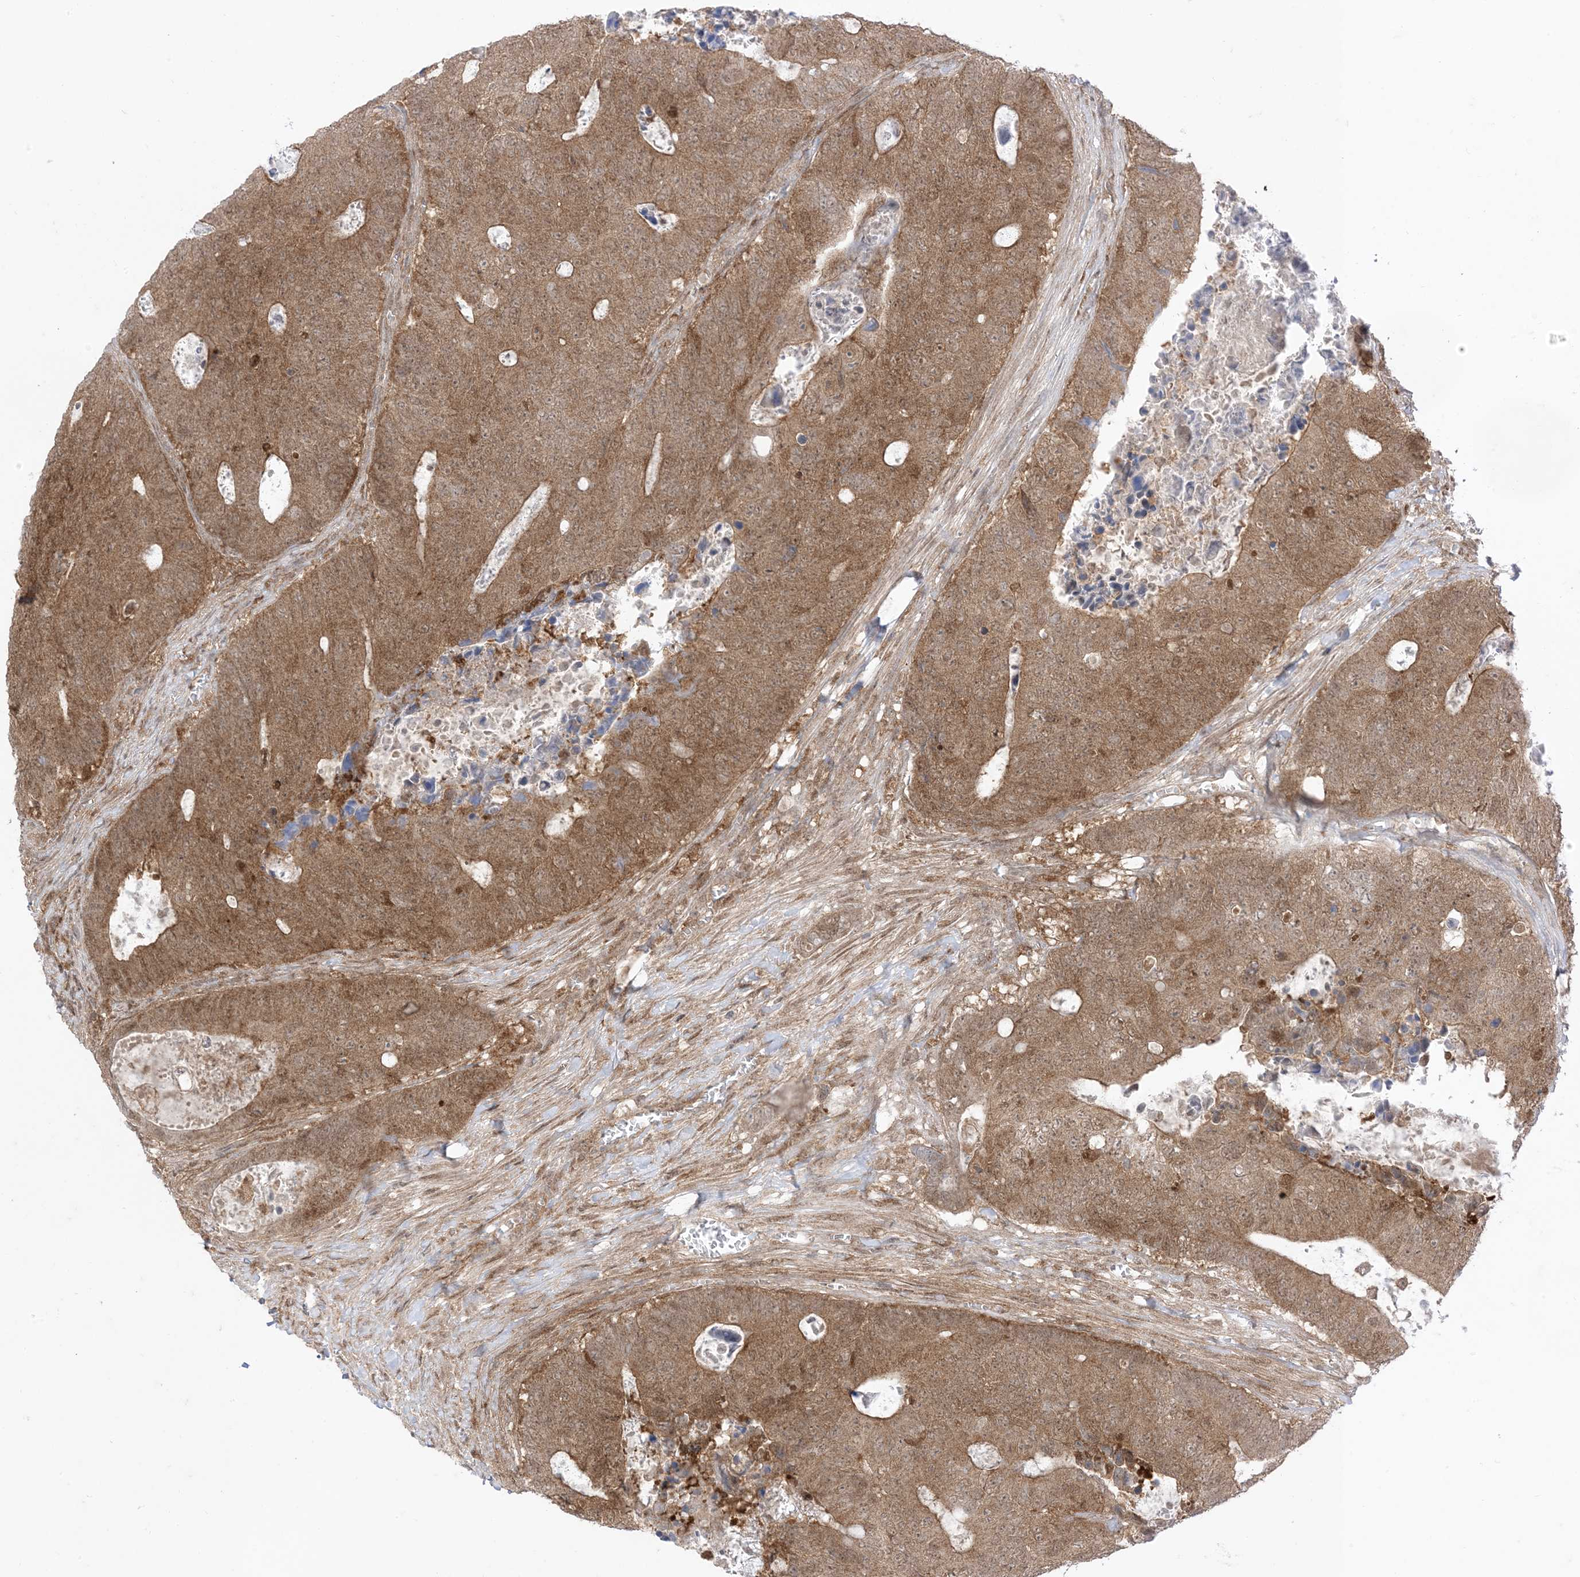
{"staining": {"intensity": "moderate", "quantity": ">75%", "location": "cytoplasmic/membranous"}, "tissue": "colorectal cancer", "cell_type": "Tumor cells", "image_type": "cancer", "snomed": [{"axis": "morphology", "description": "Adenocarcinoma, NOS"}, {"axis": "topography", "description": "Colon"}], "caption": "Colorectal cancer stained with immunohistochemistry (IHC) displays moderate cytoplasmic/membranous staining in approximately >75% of tumor cells.", "gene": "PTPA", "patient": {"sex": "male", "age": 87}}